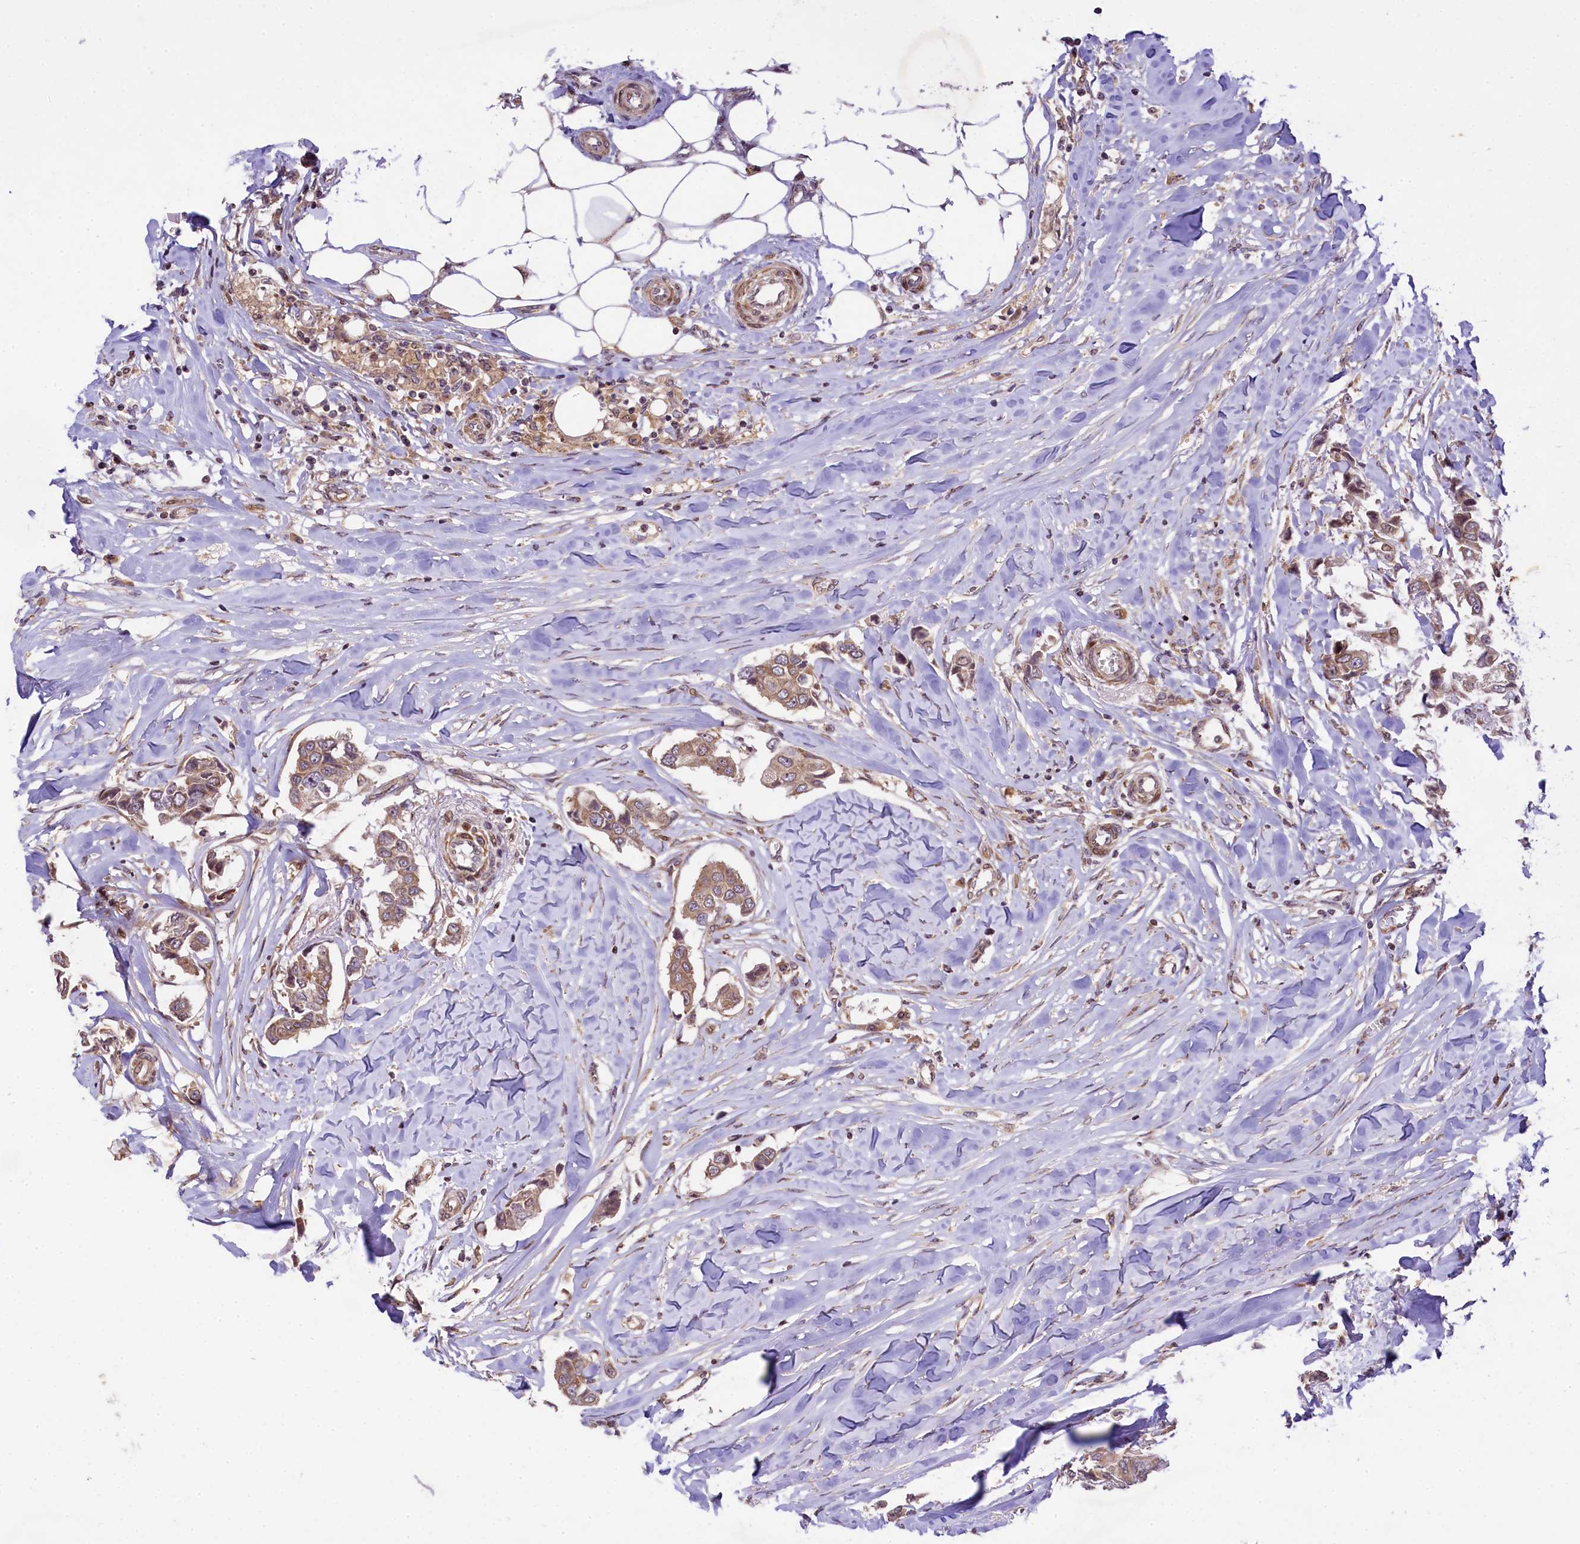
{"staining": {"intensity": "moderate", "quantity": ">75%", "location": "cytoplasmic/membranous"}, "tissue": "breast cancer", "cell_type": "Tumor cells", "image_type": "cancer", "snomed": [{"axis": "morphology", "description": "Duct carcinoma"}, {"axis": "topography", "description": "Breast"}], "caption": "Immunohistochemical staining of breast cancer displays medium levels of moderate cytoplasmic/membranous protein expression in approximately >75% of tumor cells. The staining was performed using DAB (3,3'-diaminobenzidine), with brown indicating positive protein expression. Nuclei are stained blue with hematoxylin.", "gene": "RBBP8", "patient": {"sex": "female", "age": 80}}